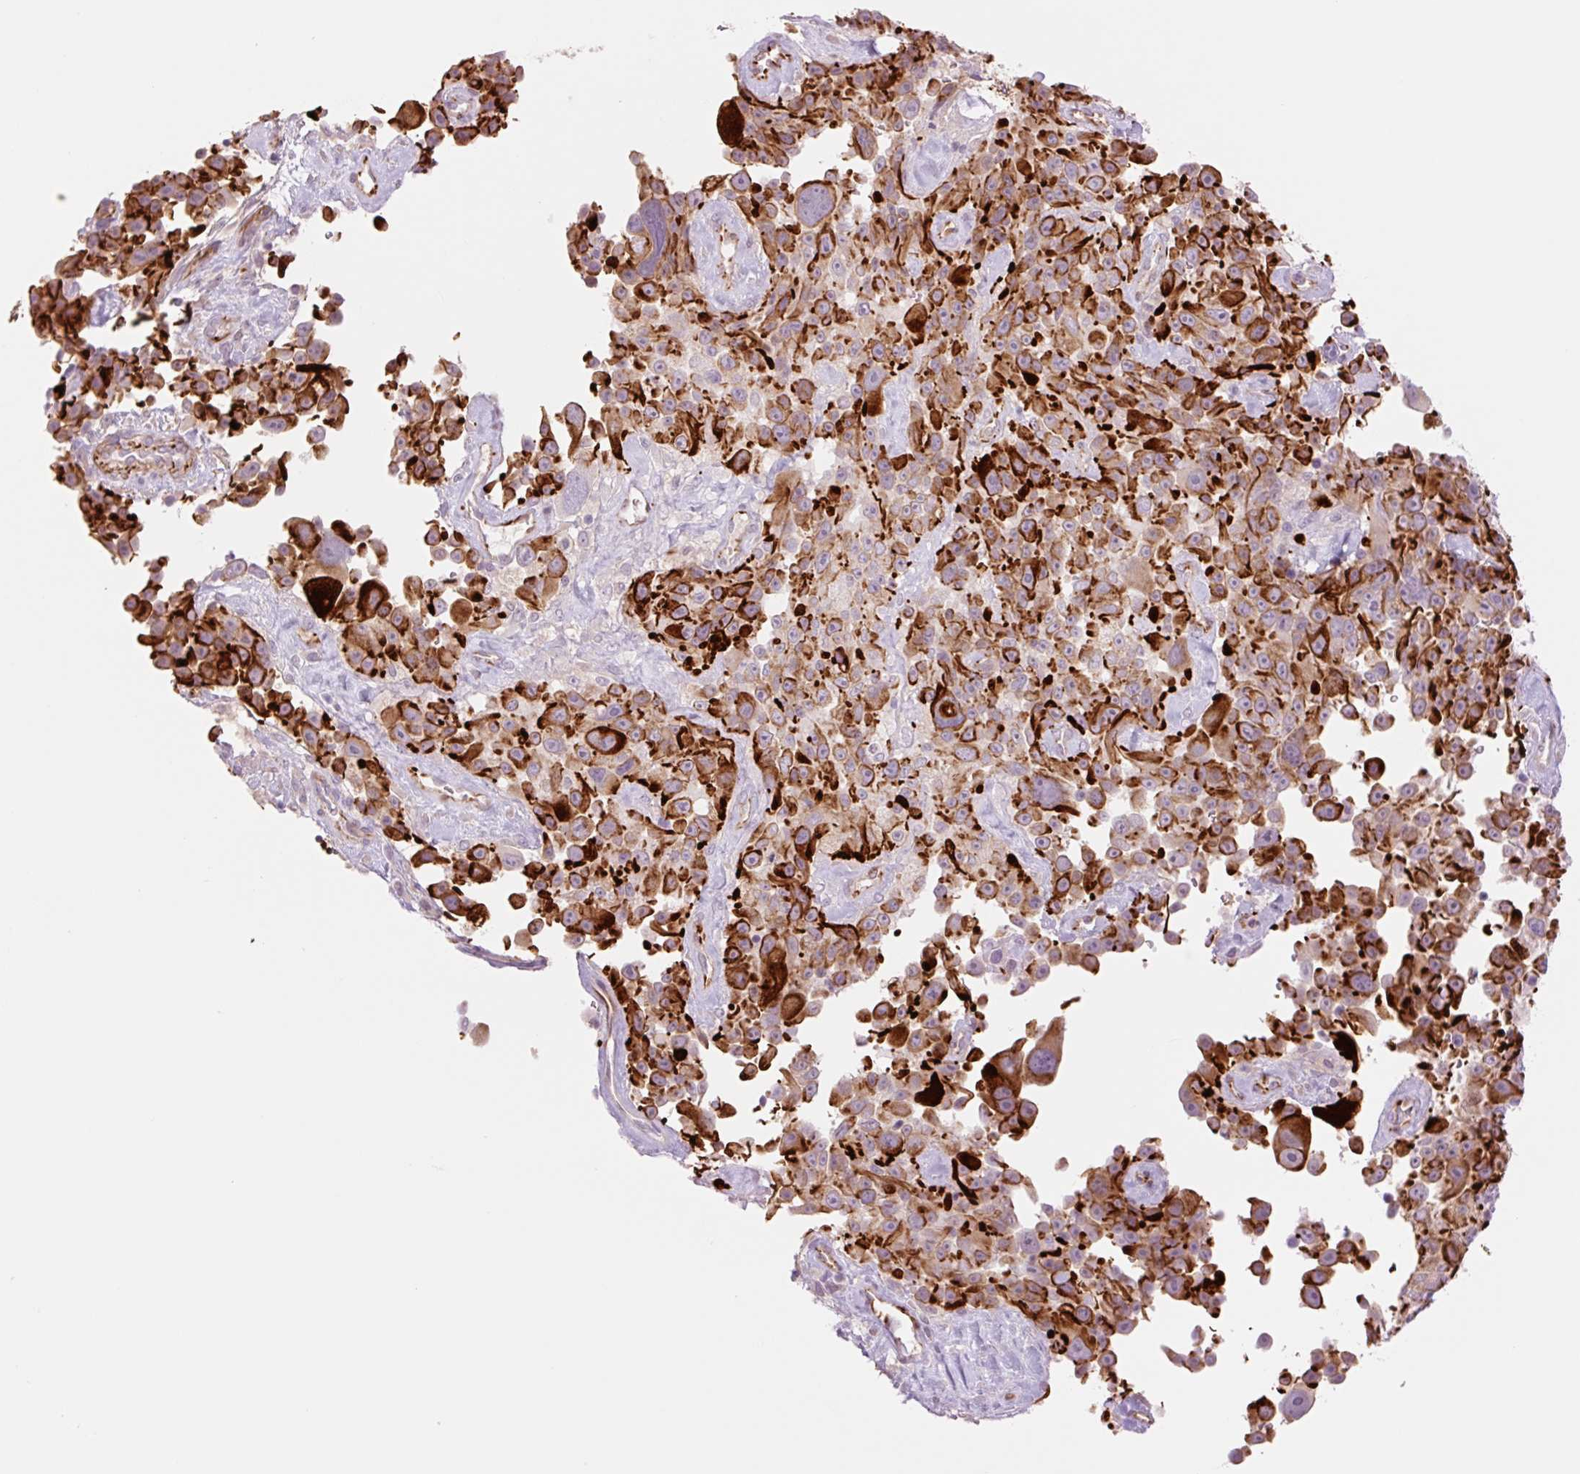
{"staining": {"intensity": "strong", "quantity": ">75%", "location": "cytoplasmic/membranous"}, "tissue": "melanoma", "cell_type": "Tumor cells", "image_type": "cancer", "snomed": [{"axis": "morphology", "description": "Malignant melanoma, Metastatic site"}, {"axis": "topography", "description": "Lymph node"}], "caption": "This photomicrograph demonstrates melanoma stained with immunohistochemistry to label a protein in brown. The cytoplasmic/membranous of tumor cells show strong positivity for the protein. Nuclei are counter-stained blue.", "gene": "ZFYVE21", "patient": {"sex": "male", "age": 62}}